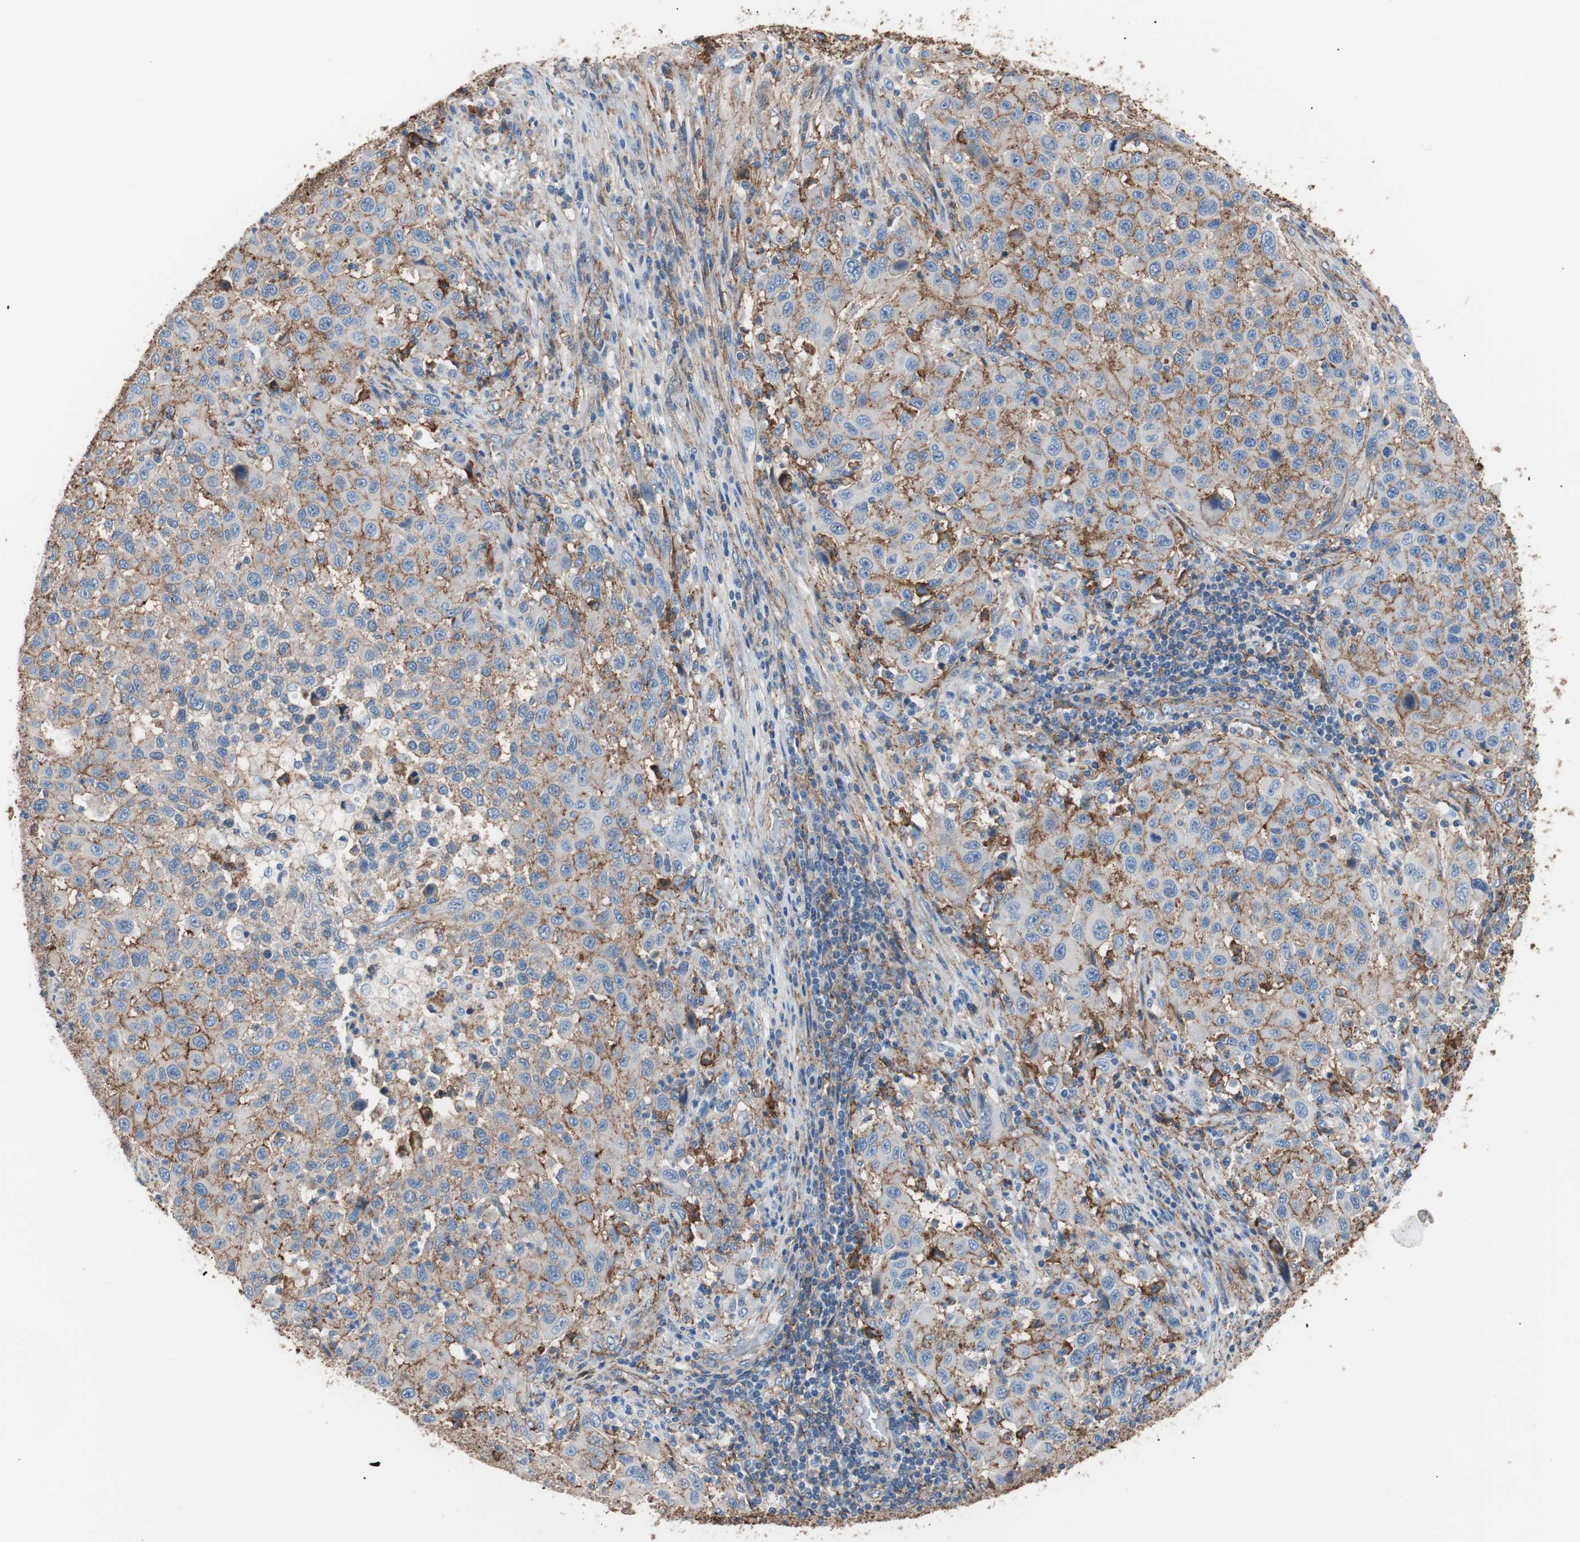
{"staining": {"intensity": "moderate", "quantity": "25%-75%", "location": "cytoplasmic/membranous"}, "tissue": "melanoma", "cell_type": "Tumor cells", "image_type": "cancer", "snomed": [{"axis": "morphology", "description": "Malignant melanoma, Metastatic site"}, {"axis": "topography", "description": "Lymph node"}], "caption": "Immunohistochemistry (IHC) staining of malignant melanoma (metastatic site), which exhibits medium levels of moderate cytoplasmic/membranous staining in about 25%-75% of tumor cells indicating moderate cytoplasmic/membranous protein positivity. The staining was performed using DAB (3,3'-diaminobenzidine) (brown) for protein detection and nuclei were counterstained in hematoxylin (blue).", "gene": "CD81", "patient": {"sex": "male", "age": 61}}